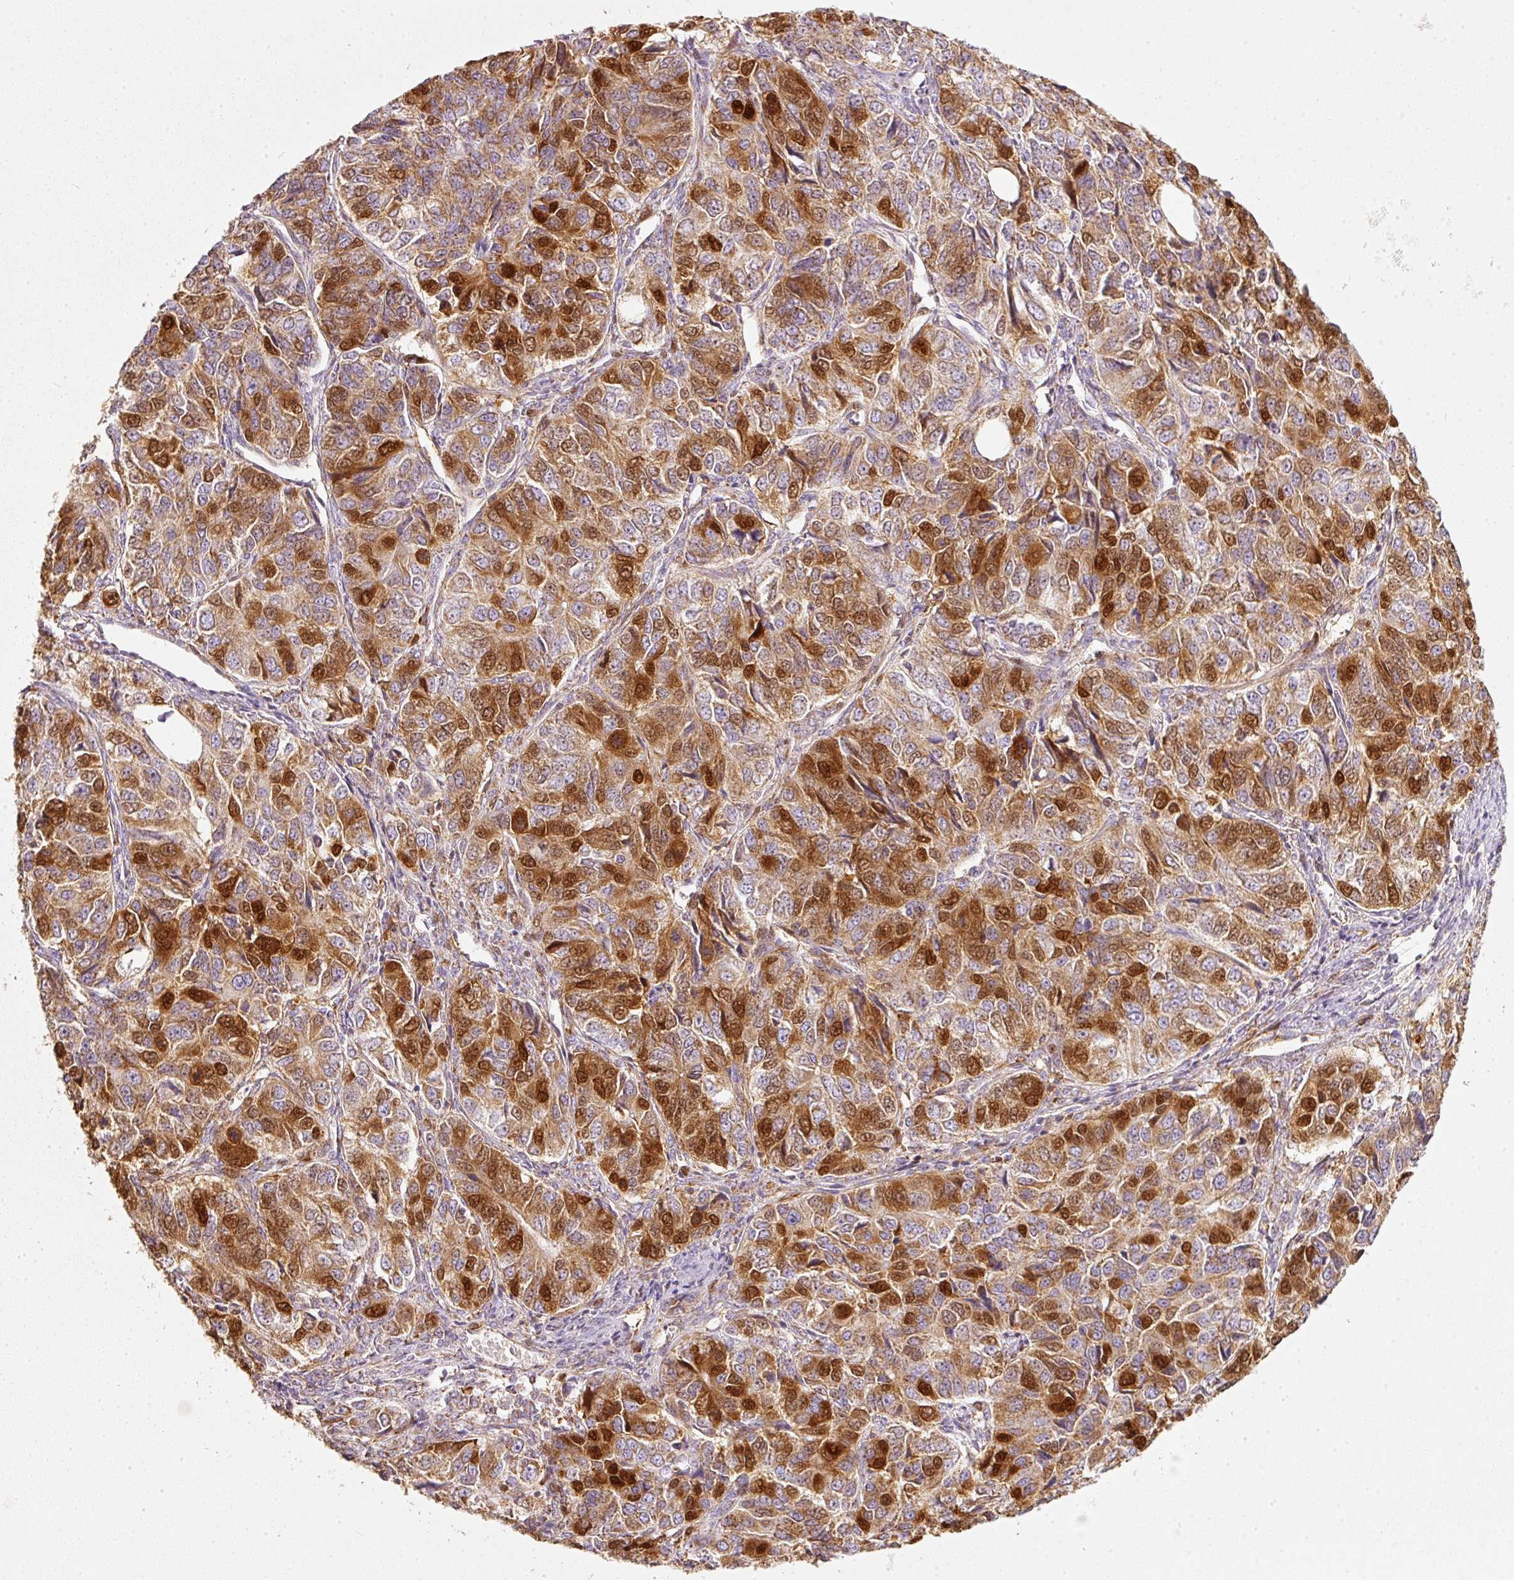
{"staining": {"intensity": "strong", "quantity": "25%-75%", "location": "cytoplasmic/membranous,nuclear"}, "tissue": "ovarian cancer", "cell_type": "Tumor cells", "image_type": "cancer", "snomed": [{"axis": "morphology", "description": "Carcinoma, endometroid"}, {"axis": "topography", "description": "Ovary"}], "caption": "A photomicrograph showing strong cytoplasmic/membranous and nuclear staining in about 25%-75% of tumor cells in ovarian cancer, as visualized by brown immunohistochemical staining.", "gene": "DUT", "patient": {"sex": "female", "age": 51}}